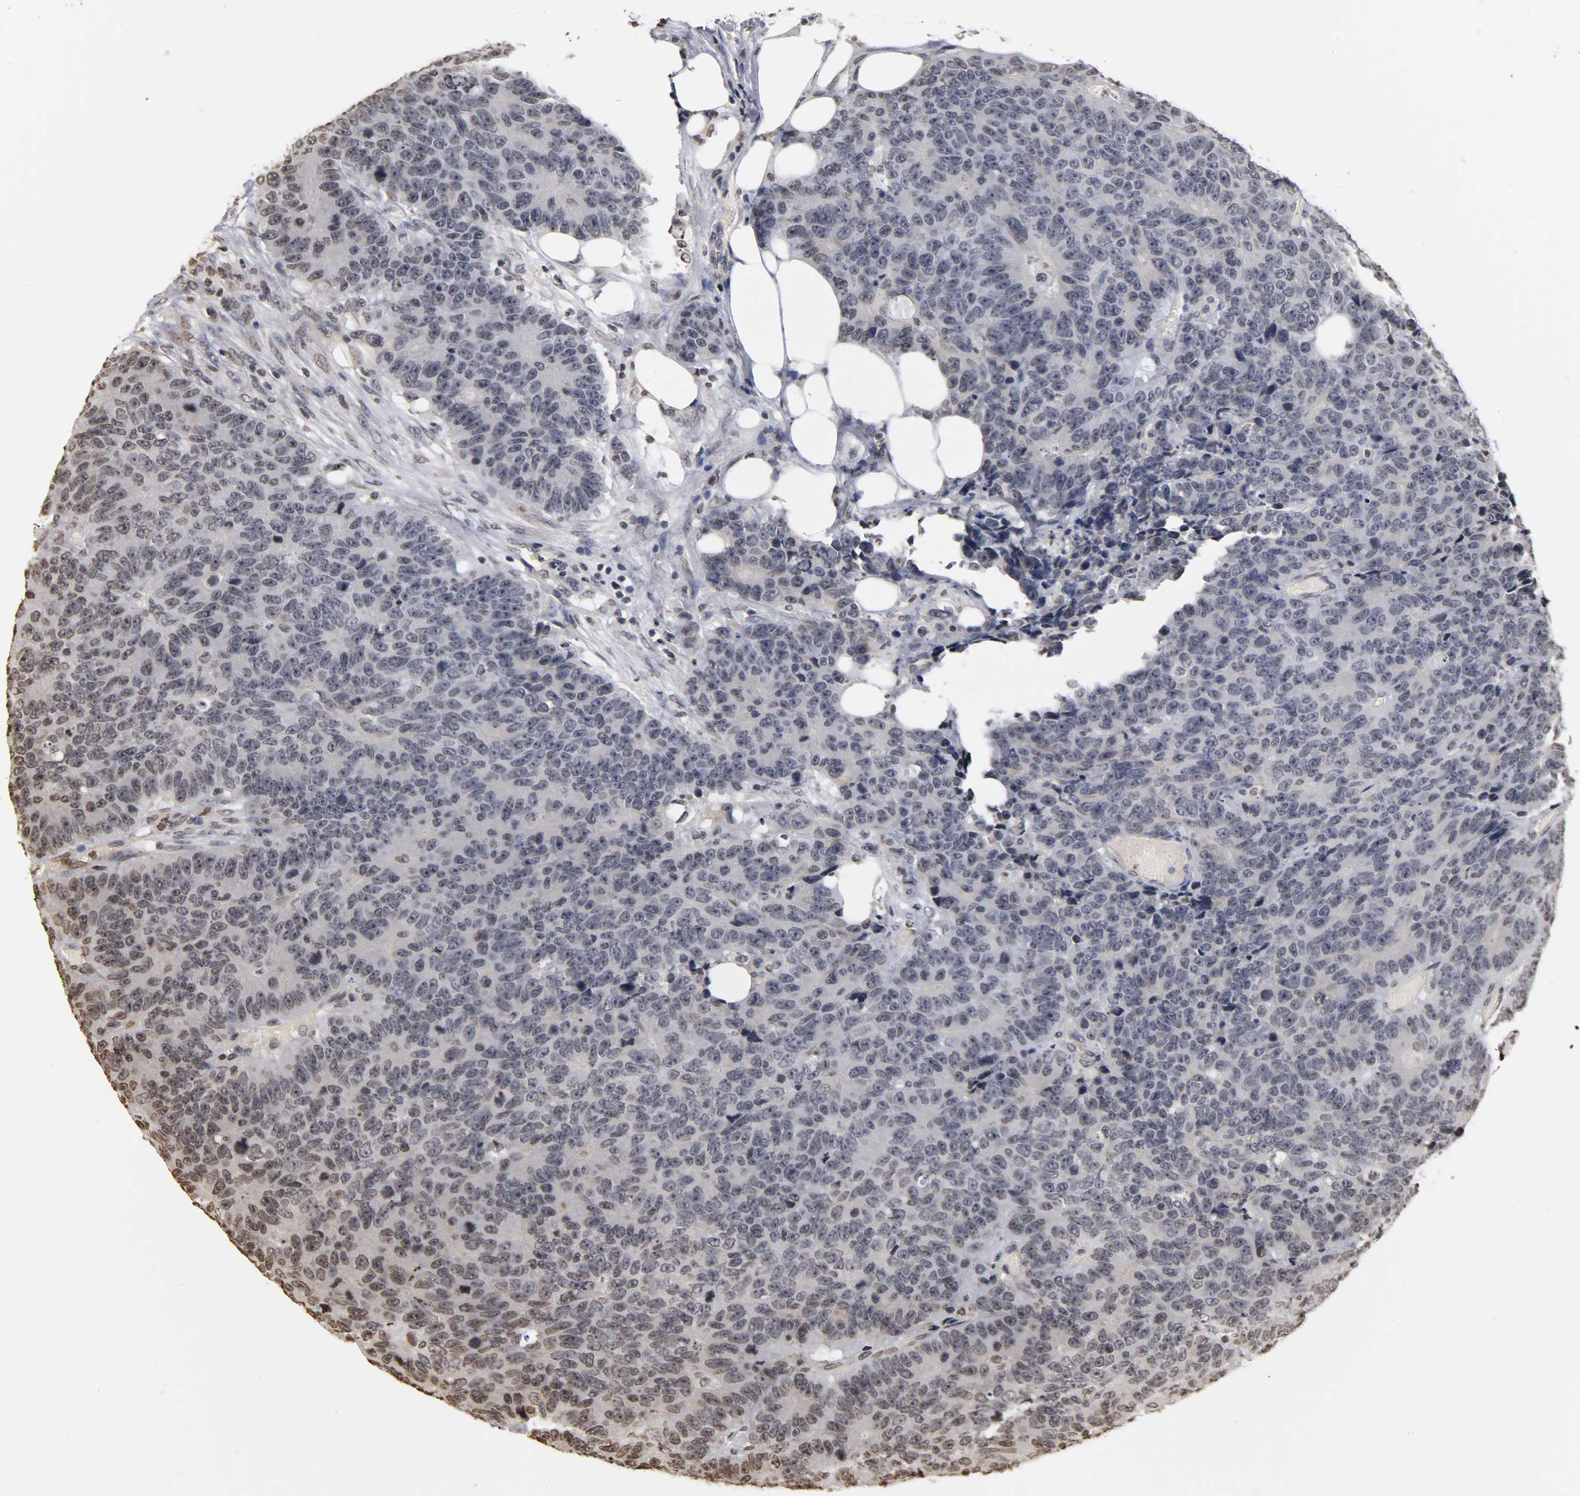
{"staining": {"intensity": "weak", "quantity": "<25%", "location": "nuclear"}, "tissue": "colorectal cancer", "cell_type": "Tumor cells", "image_type": "cancer", "snomed": [{"axis": "morphology", "description": "Adenocarcinoma, NOS"}, {"axis": "topography", "description": "Colon"}], "caption": "Immunohistochemistry (IHC) of human adenocarcinoma (colorectal) exhibits no expression in tumor cells.", "gene": "ERCC2", "patient": {"sex": "female", "age": 86}}